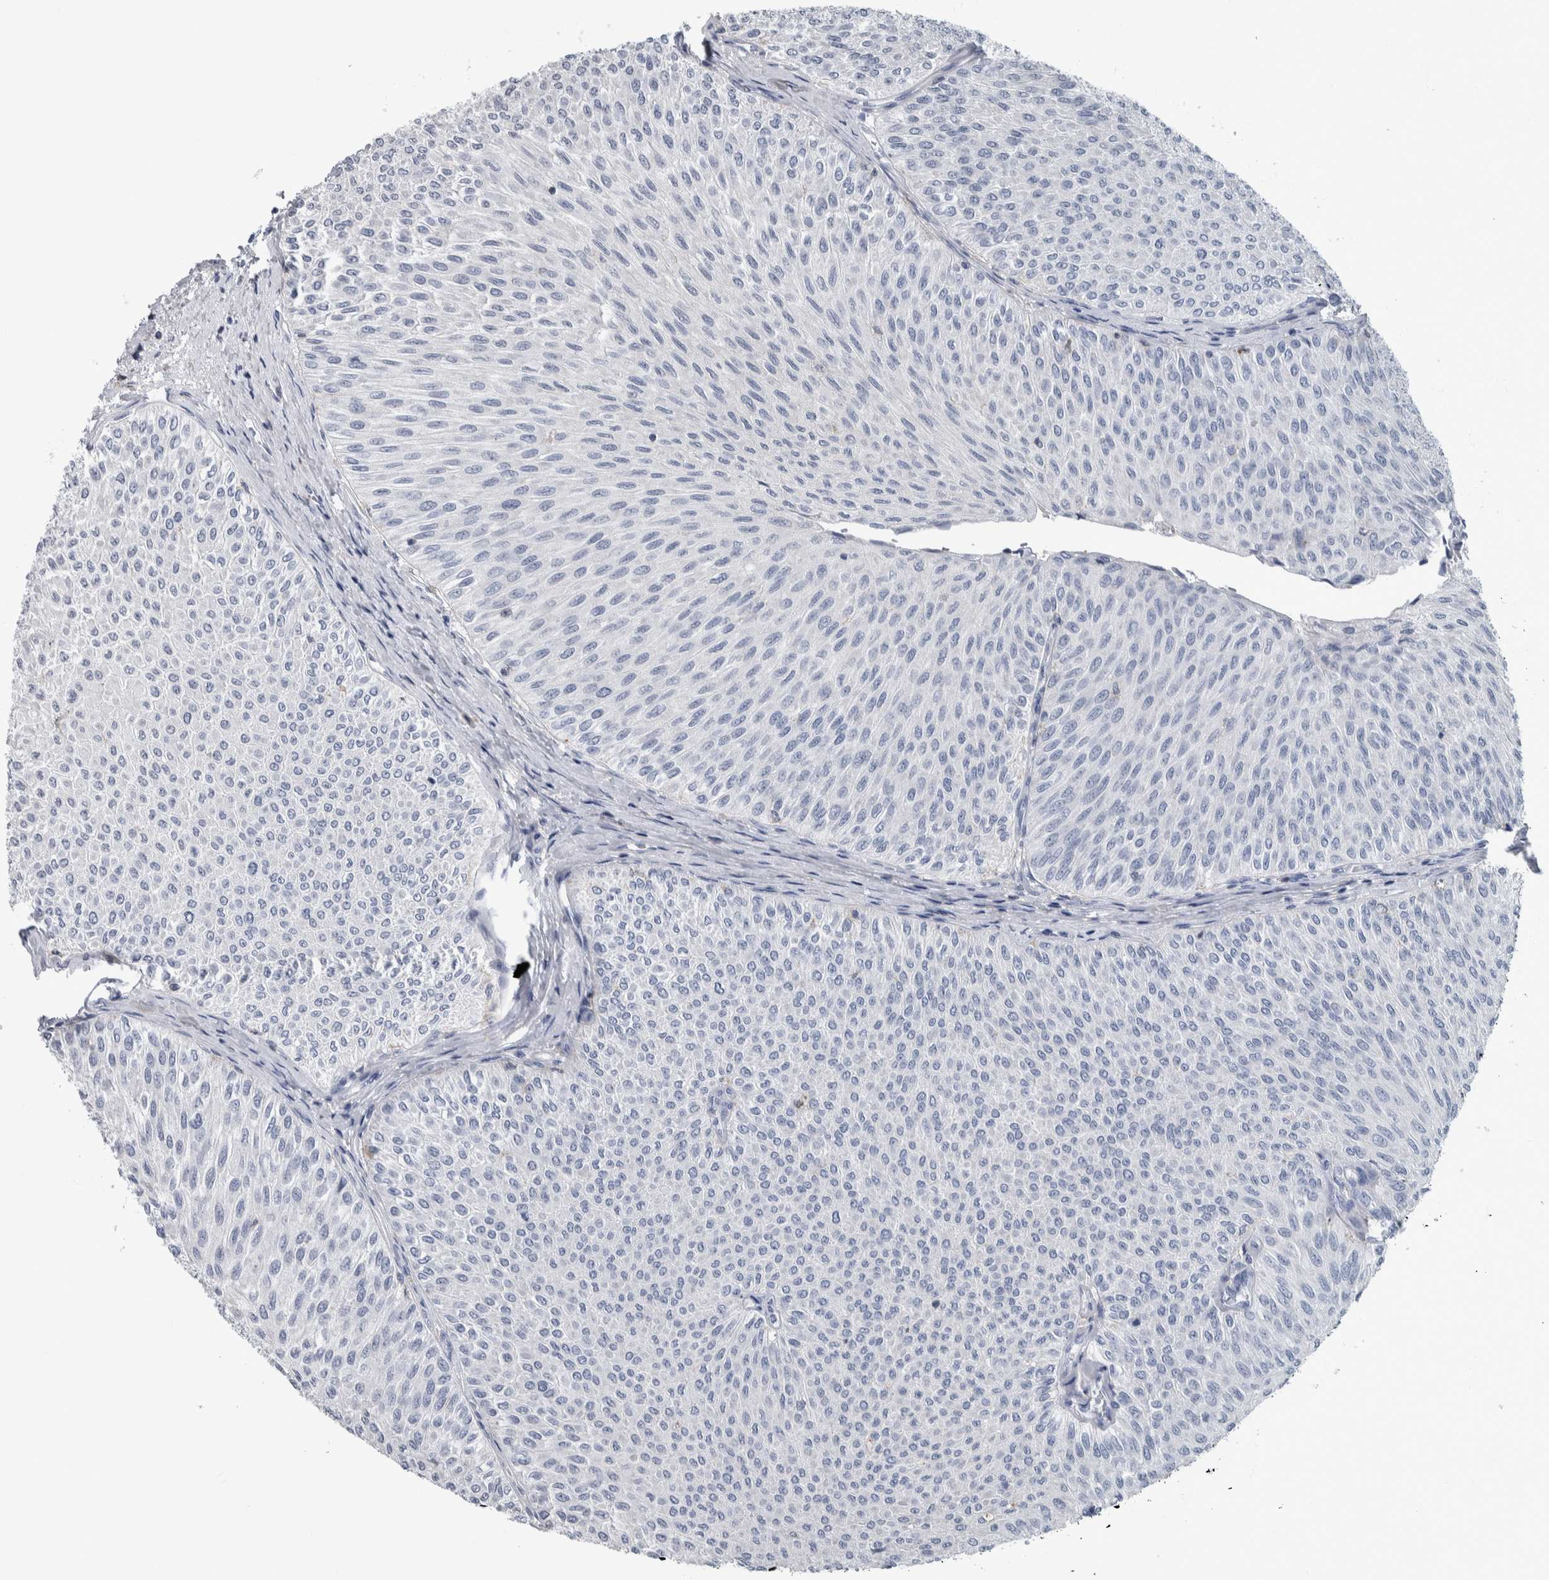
{"staining": {"intensity": "negative", "quantity": "none", "location": "none"}, "tissue": "urothelial cancer", "cell_type": "Tumor cells", "image_type": "cancer", "snomed": [{"axis": "morphology", "description": "Urothelial carcinoma, Low grade"}, {"axis": "topography", "description": "Urinary bladder"}], "caption": "Urothelial cancer stained for a protein using immunohistochemistry demonstrates no positivity tumor cells.", "gene": "SKAP2", "patient": {"sex": "male", "age": 78}}